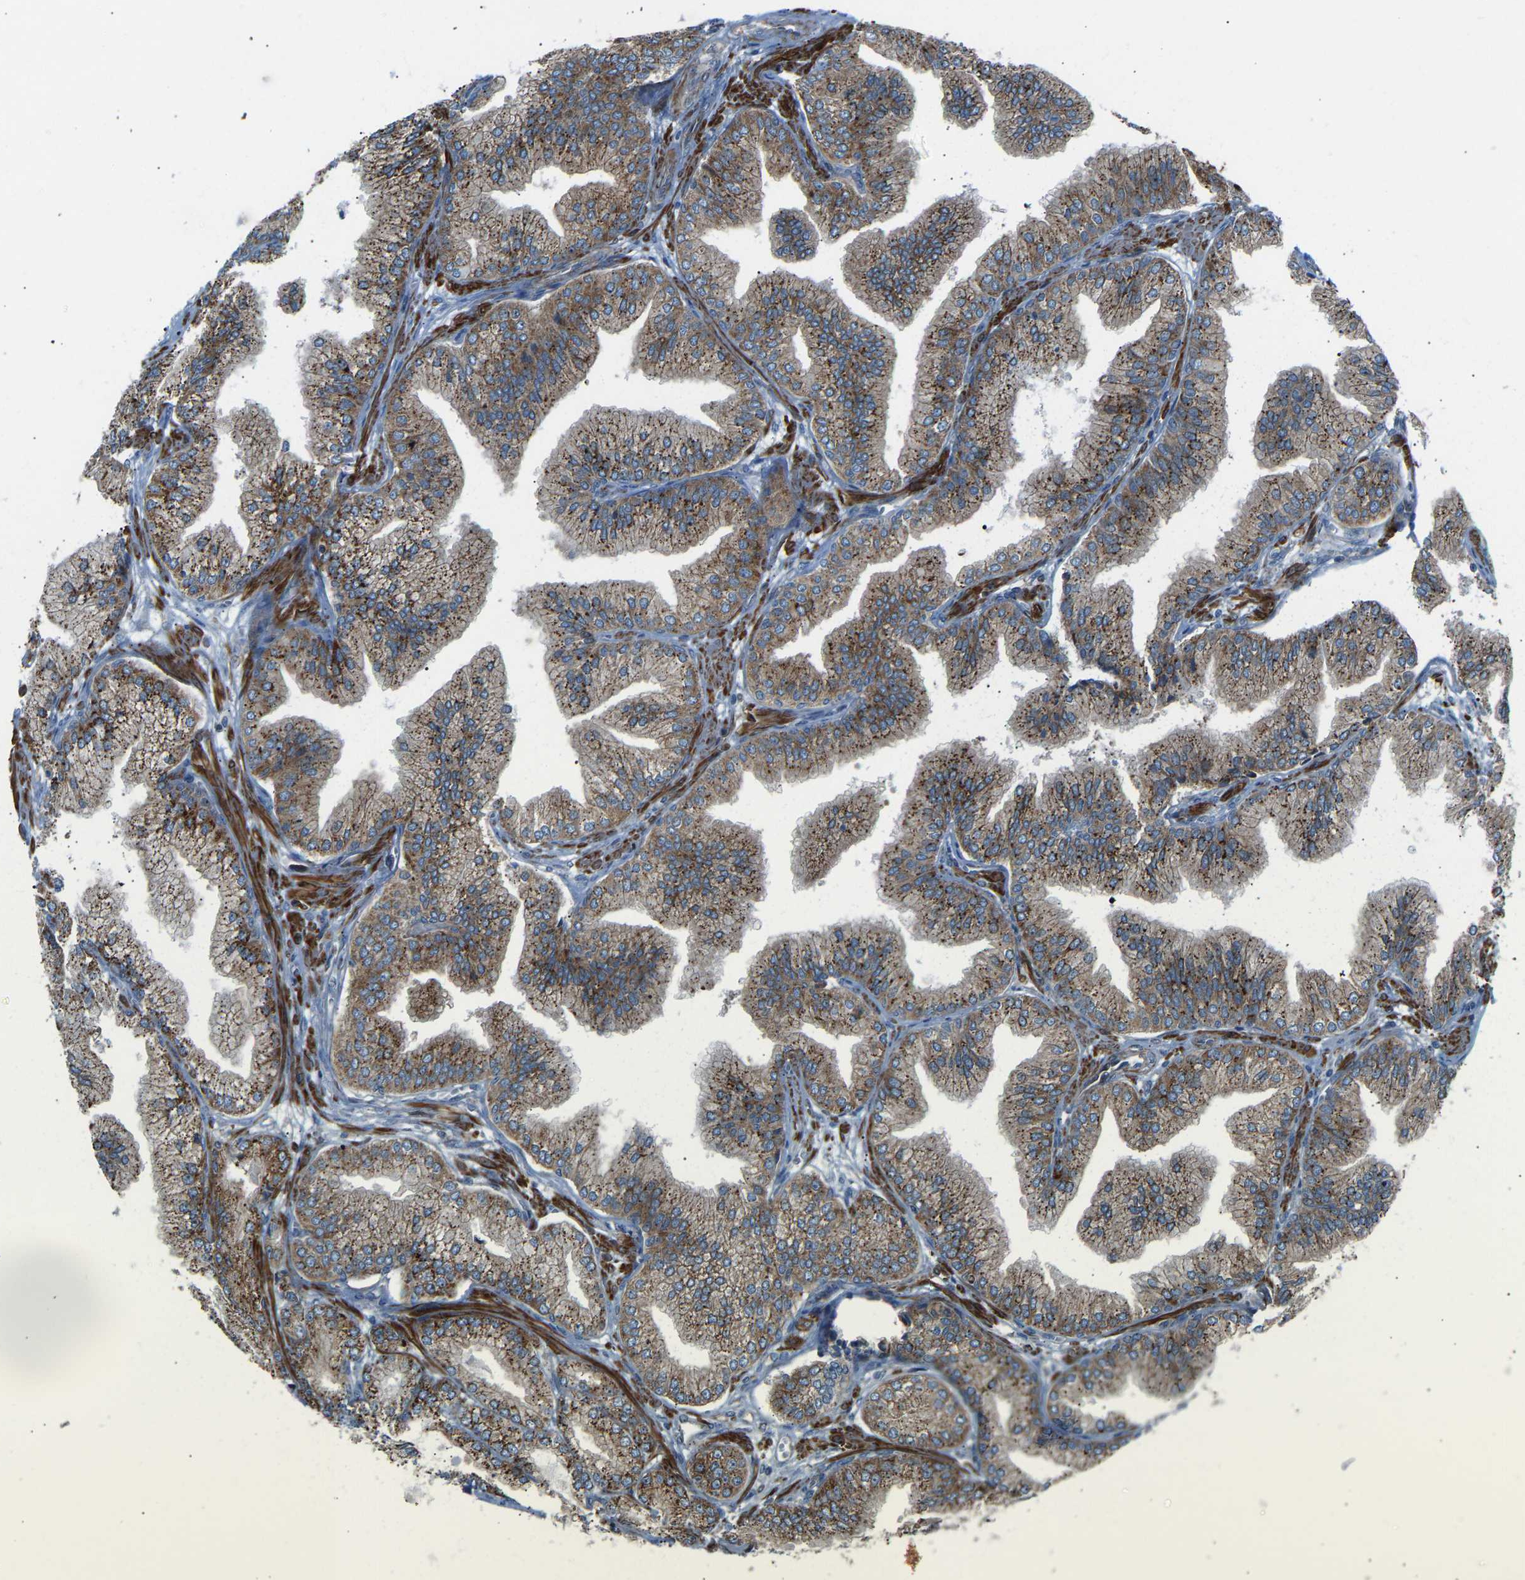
{"staining": {"intensity": "moderate", "quantity": ">75%", "location": "cytoplasmic/membranous"}, "tissue": "prostate cancer", "cell_type": "Tumor cells", "image_type": "cancer", "snomed": [{"axis": "morphology", "description": "Adenocarcinoma, Low grade"}, {"axis": "topography", "description": "Prostate"}], "caption": "Prostate cancer tissue reveals moderate cytoplasmic/membranous expression in about >75% of tumor cells (IHC, brightfield microscopy, high magnification).", "gene": "VPS41", "patient": {"sex": "male", "age": 52}}